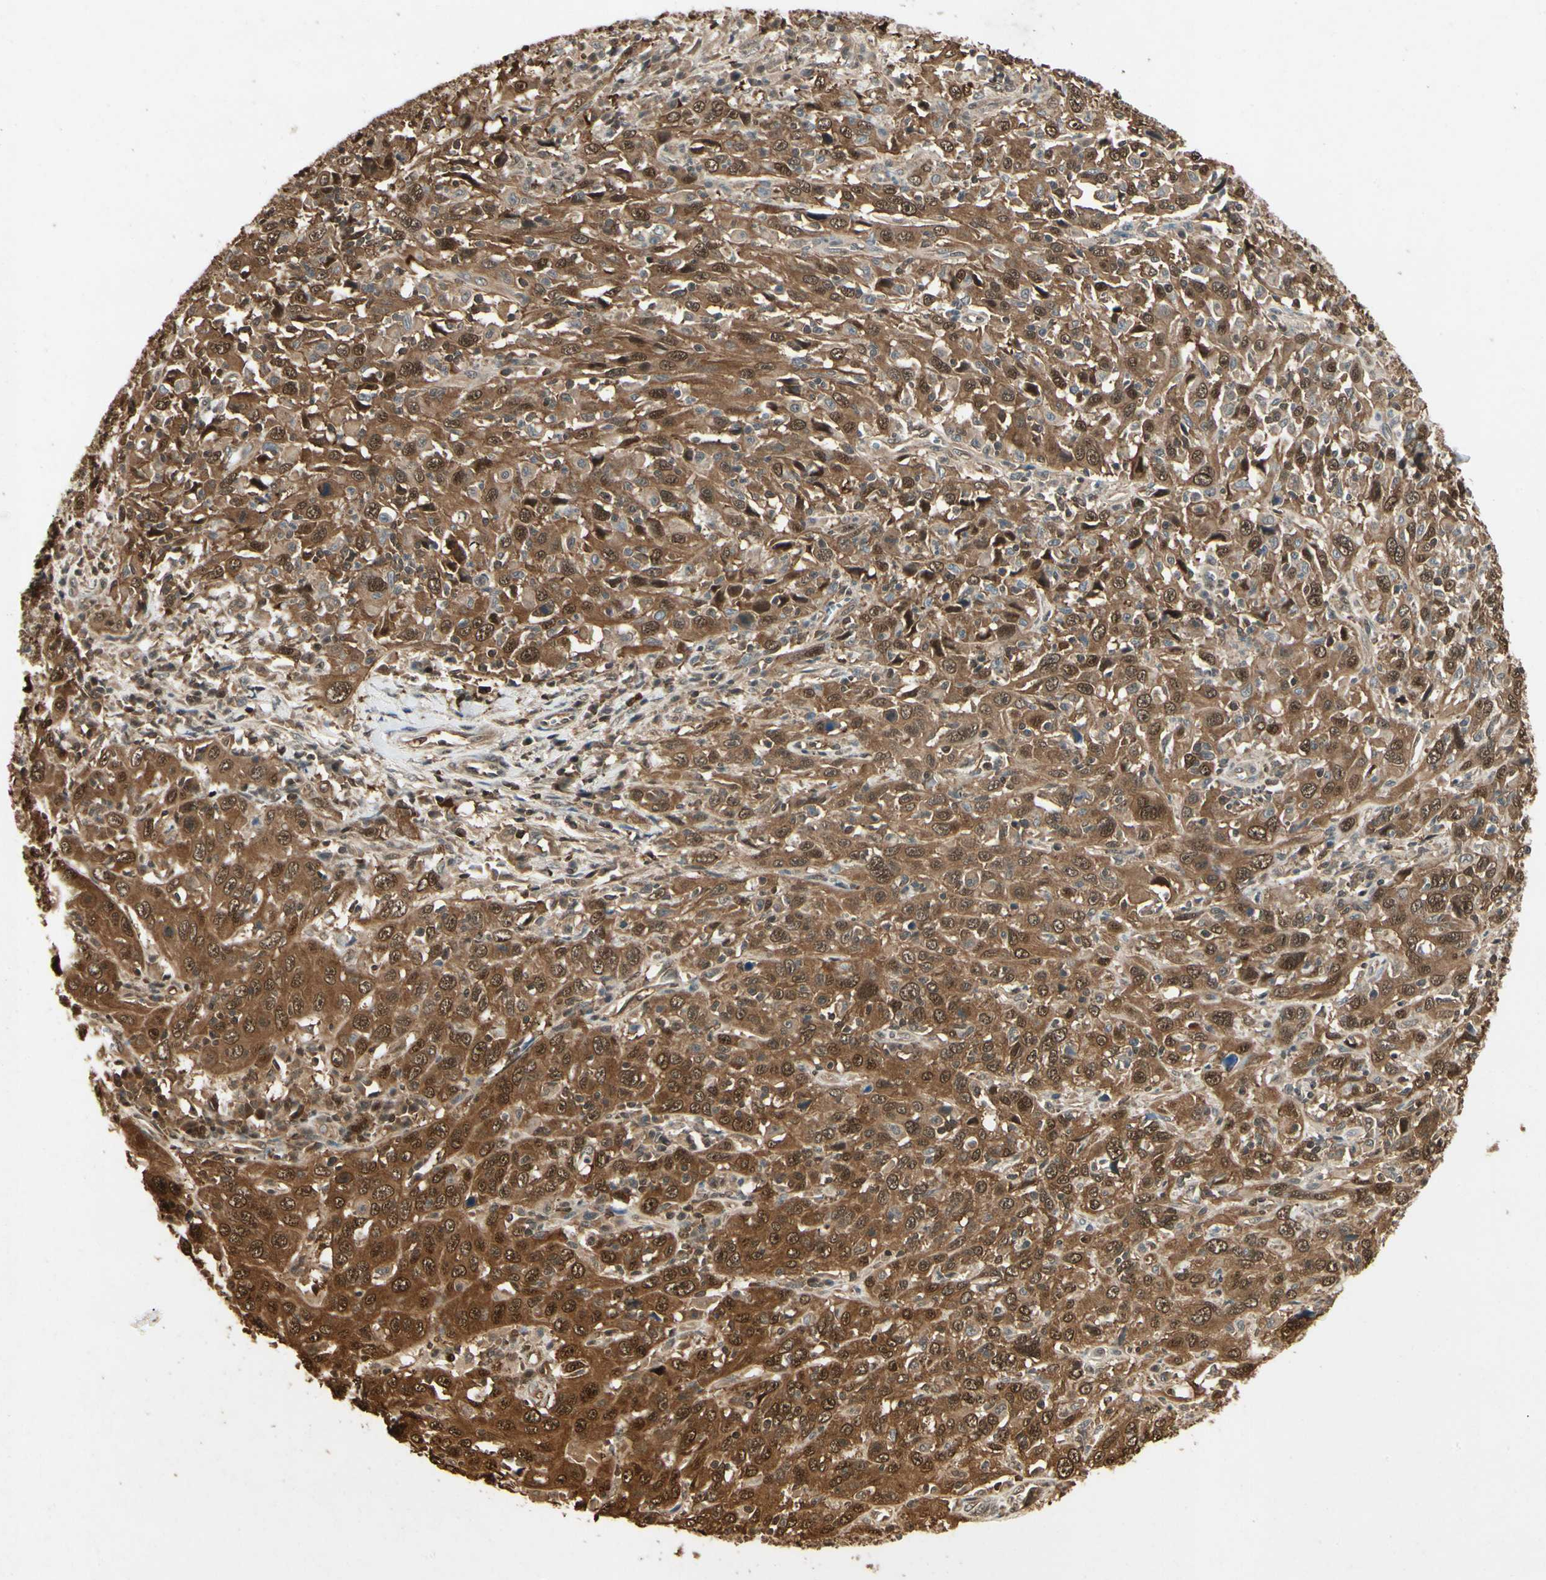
{"staining": {"intensity": "moderate", "quantity": ">75%", "location": "cytoplasmic/membranous"}, "tissue": "cervical cancer", "cell_type": "Tumor cells", "image_type": "cancer", "snomed": [{"axis": "morphology", "description": "Squamous cell carcinoma, NOS"}, {"axis": "topography", "description": "Cervix"}], "caption": "Immunohistochemical staining of cervical cancer reveals moderate cytoplasmic/membranous protein positivity in about >75% of tumor cells. (Brightfield microscopy of DAB IHC at high magnification).", "gene": "YWHAQ", "patient": {"sex": "female", "age": 46}}